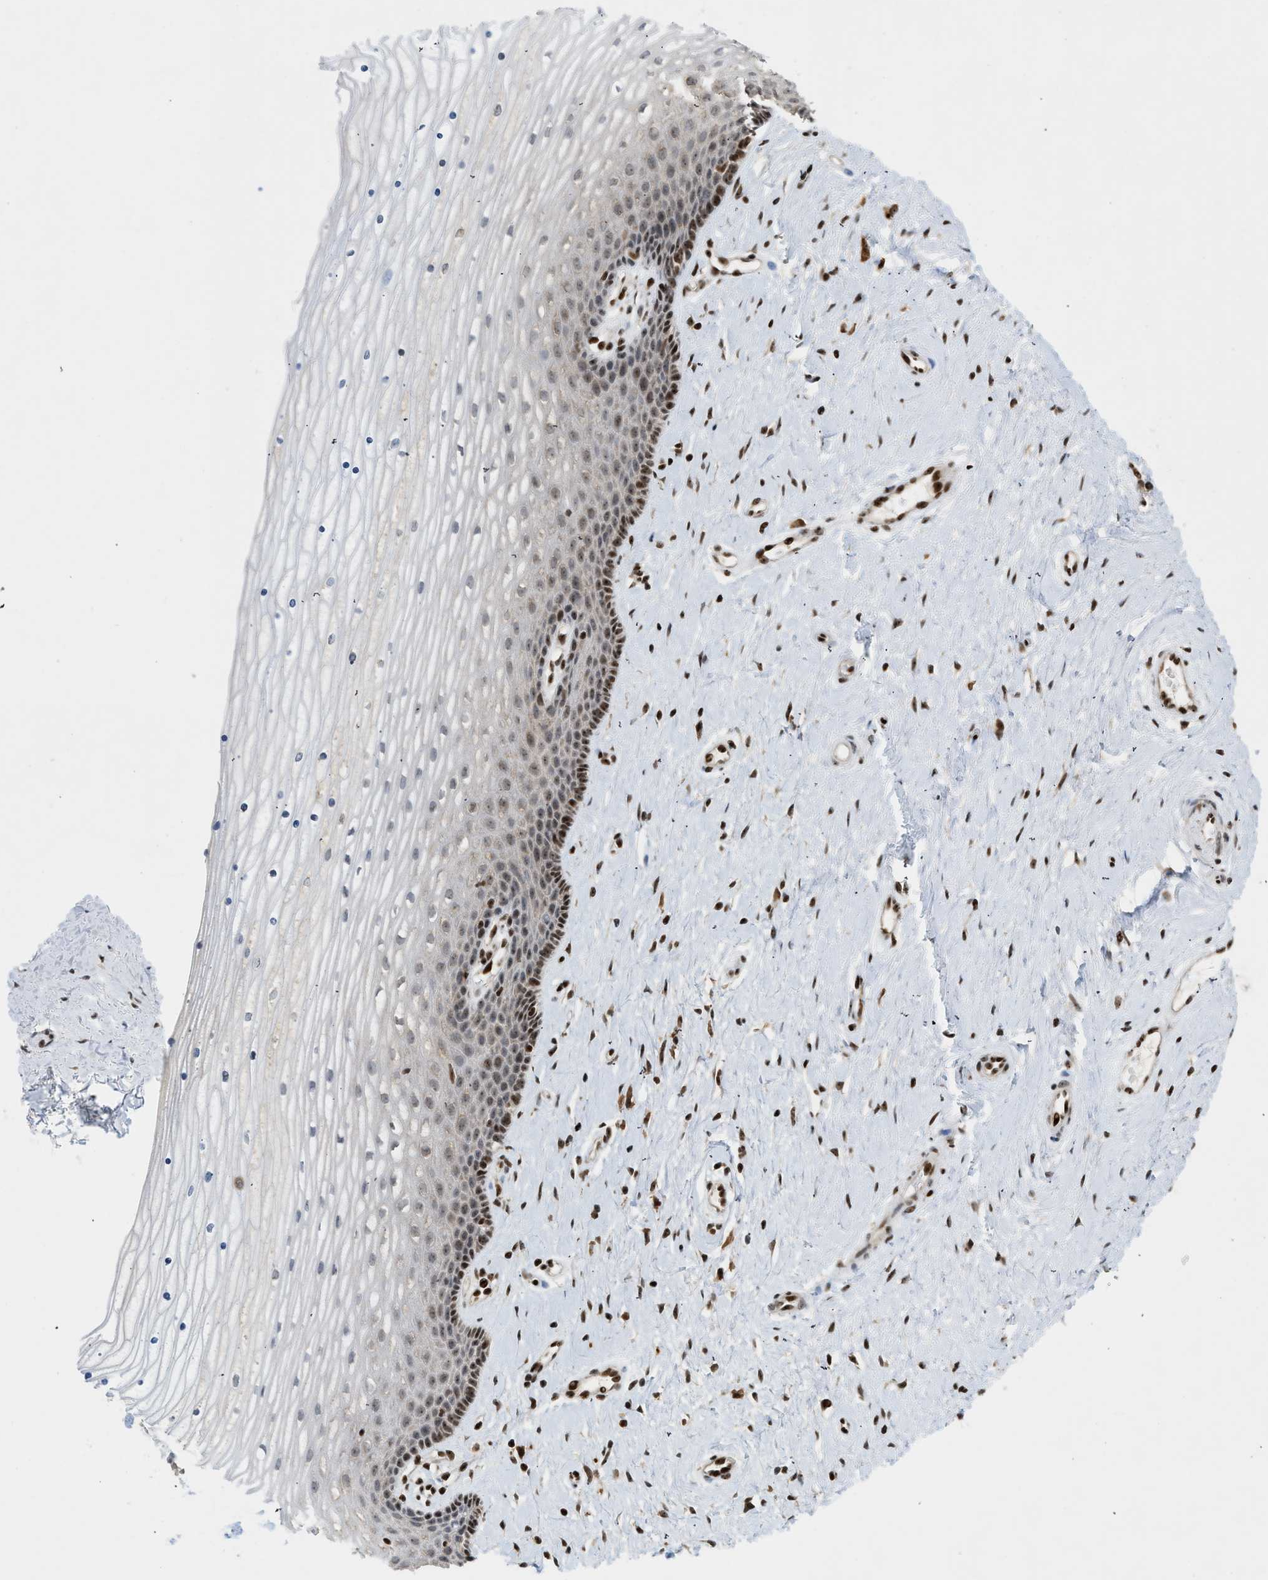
{"staining": {"intensity": "strong", "quantity": "<25%", "location": "nuclear"}, "tissue": "cervix", "cell_type": "Squamous epithelial cells", "image_type": "normal", "snomed": [{"axis": "morphology", "description": "Normal tissue, NOS"}, {"axis": "topography", "description": "Cervix"}], "caption": "Brown immunohistochemical staining in normal human cervix reveals strong nuclear expression in approximately <25% of squamous epithelial cells. The staining was performed using DAB, with brown indicating positive protein expression. Nuclei are stained blue with hematoxylin.", "gene": "ZNF22", "patient": {"sex": "female", "age": 39}}